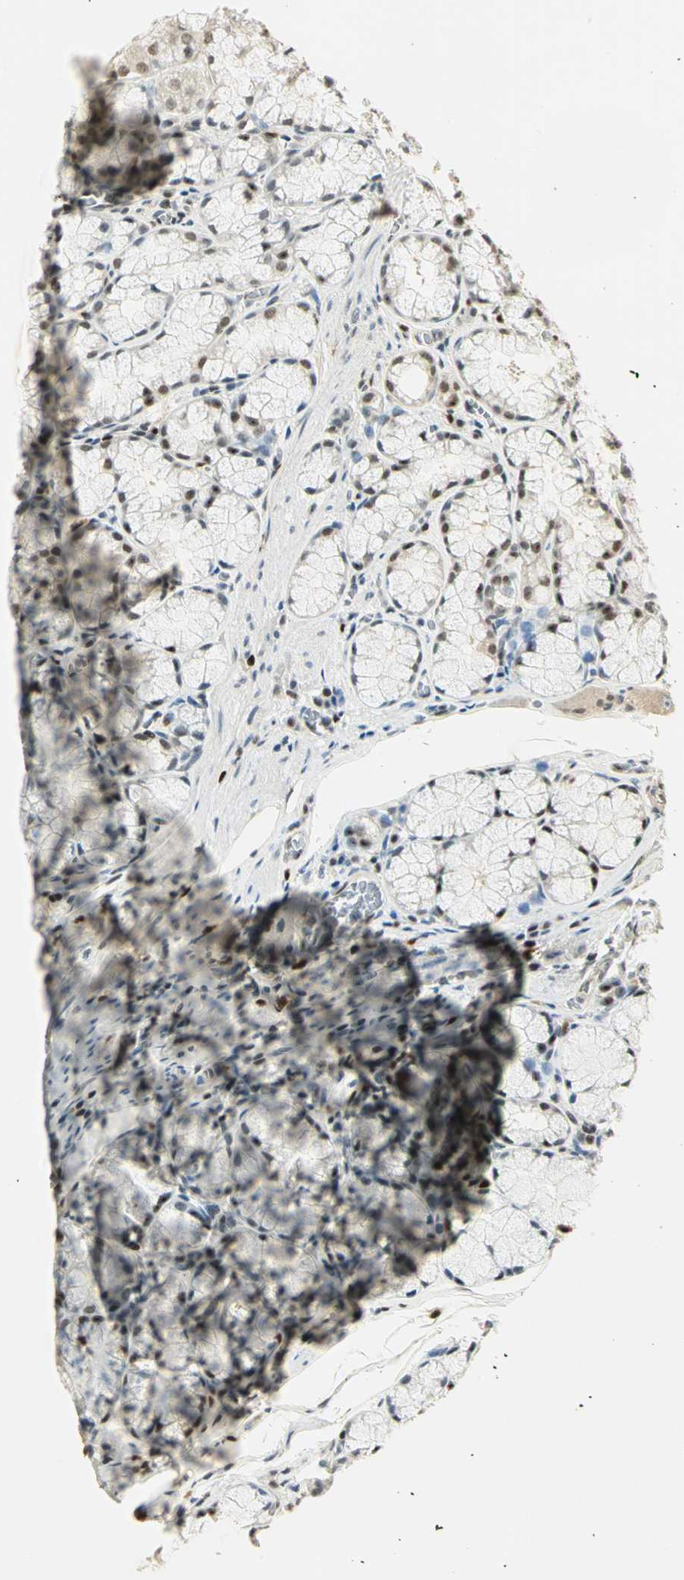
{"staining": {"intensity": "moderate", "quantity": ">75%", "location": "cytoplasmic/membranous,nuclear"}, "tissue": "stomach", "cell_type": "Glandular cells", "image_type": "normal", "snomed": [{"axis": "morphology", "description": "Normal tissue, NOS"}, {"axis": "topography", "description": "Stomach, lower"}], "caption": "Moderate cytoplasmic/membranous,nuclear positivity is appreciated in about >75% of glandular cells in benign stomach. Ihc stains the protein in brown and the nuclei are stained blue.", "gene": "ELF1", "patient": {"sex": "male", "age": 56}}